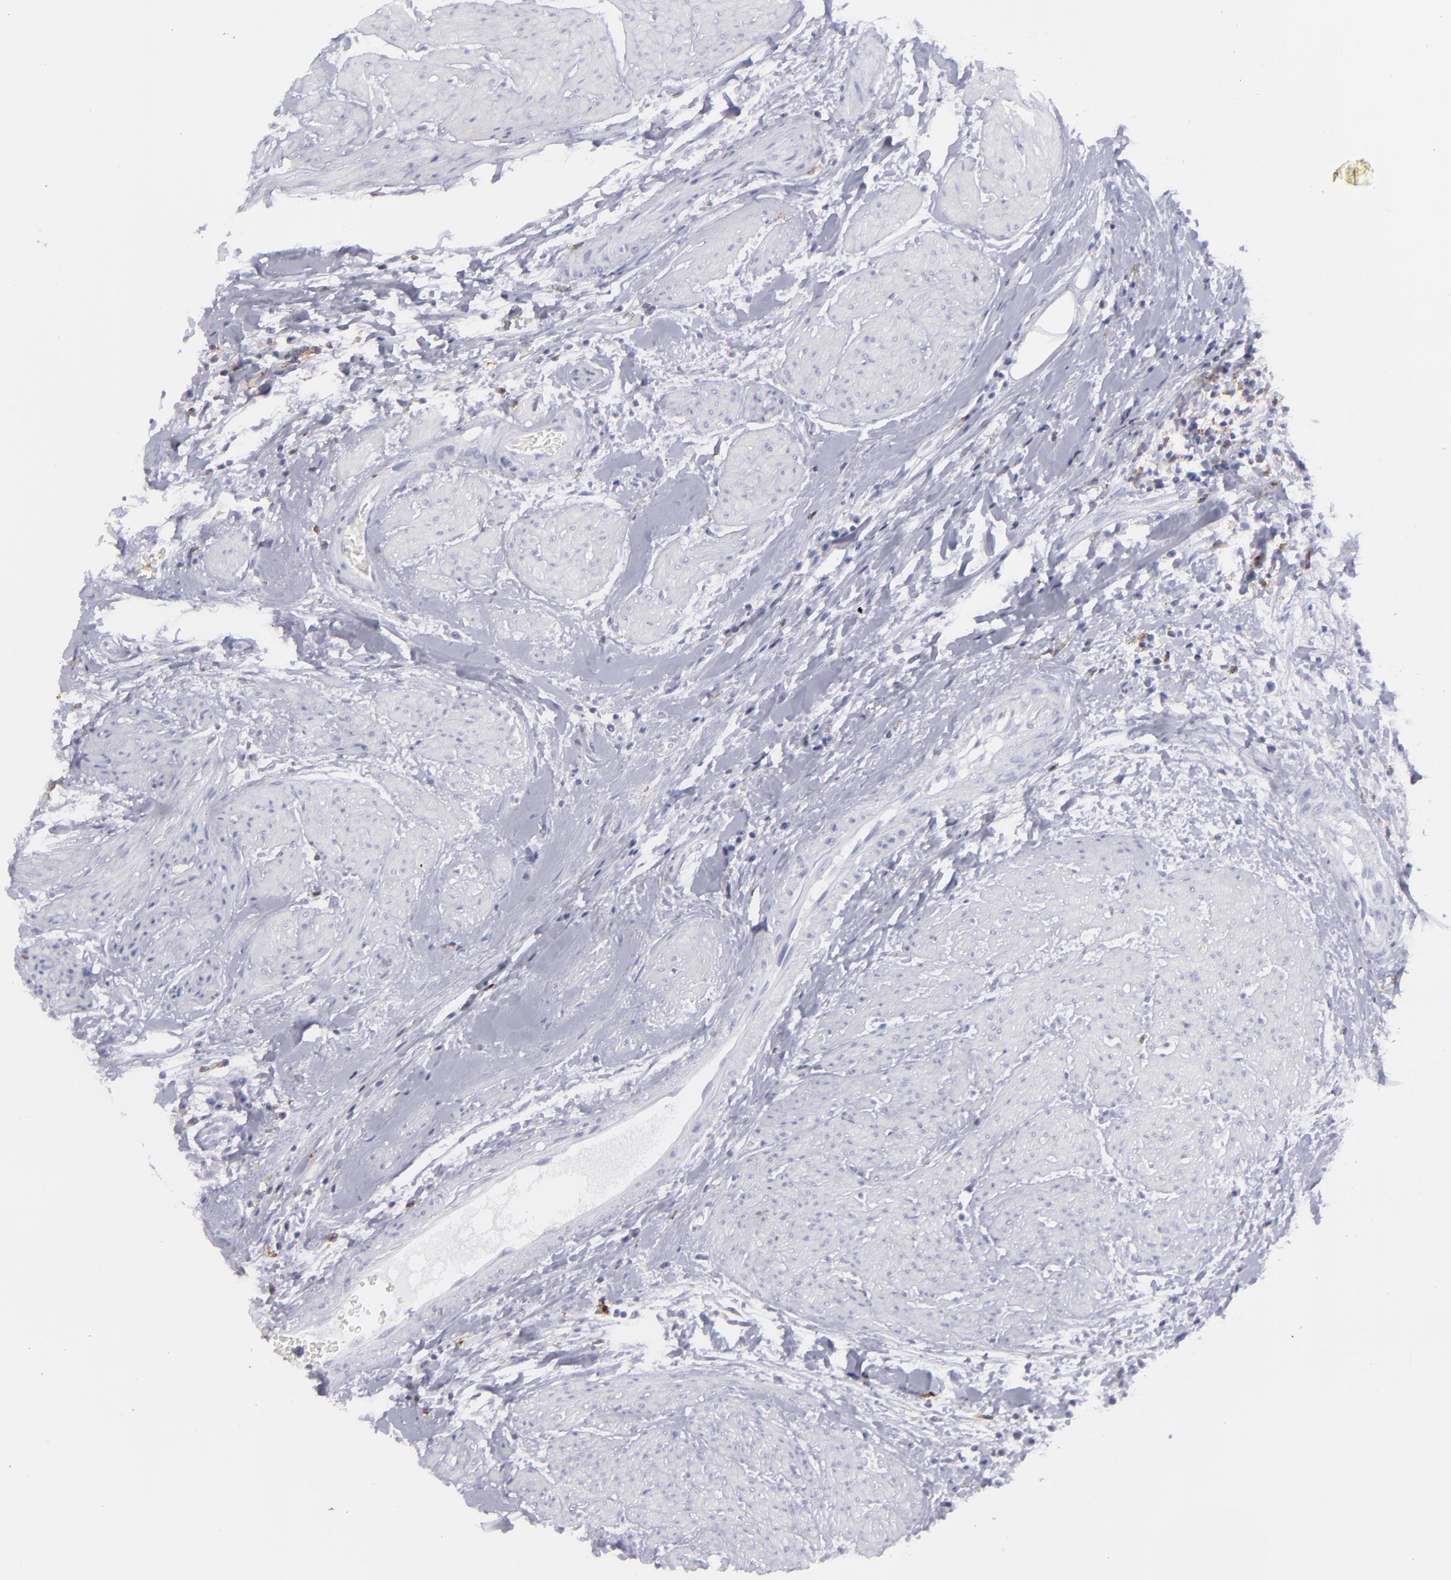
{"staining": {"intensity": "negative", "quantity": "none", "location": "none"}, "tissue": "urothelial cancer", "cell_type": "Tumor cells", "image_type": "cancer", "snomed": [{"axis": "morphology", "description": "Urothelial carcinoma, High grade"}, {"axis": "topography", "description": "Urinary bladder"}], "caption": "DAB (3,3'-diaminobenzidine) immunohistochemical staining of urothelial cancer exhibits no significant positivity in tumor cells.", "gene": "SELPLG", "patient": {"sex": "male", "age": 66}}